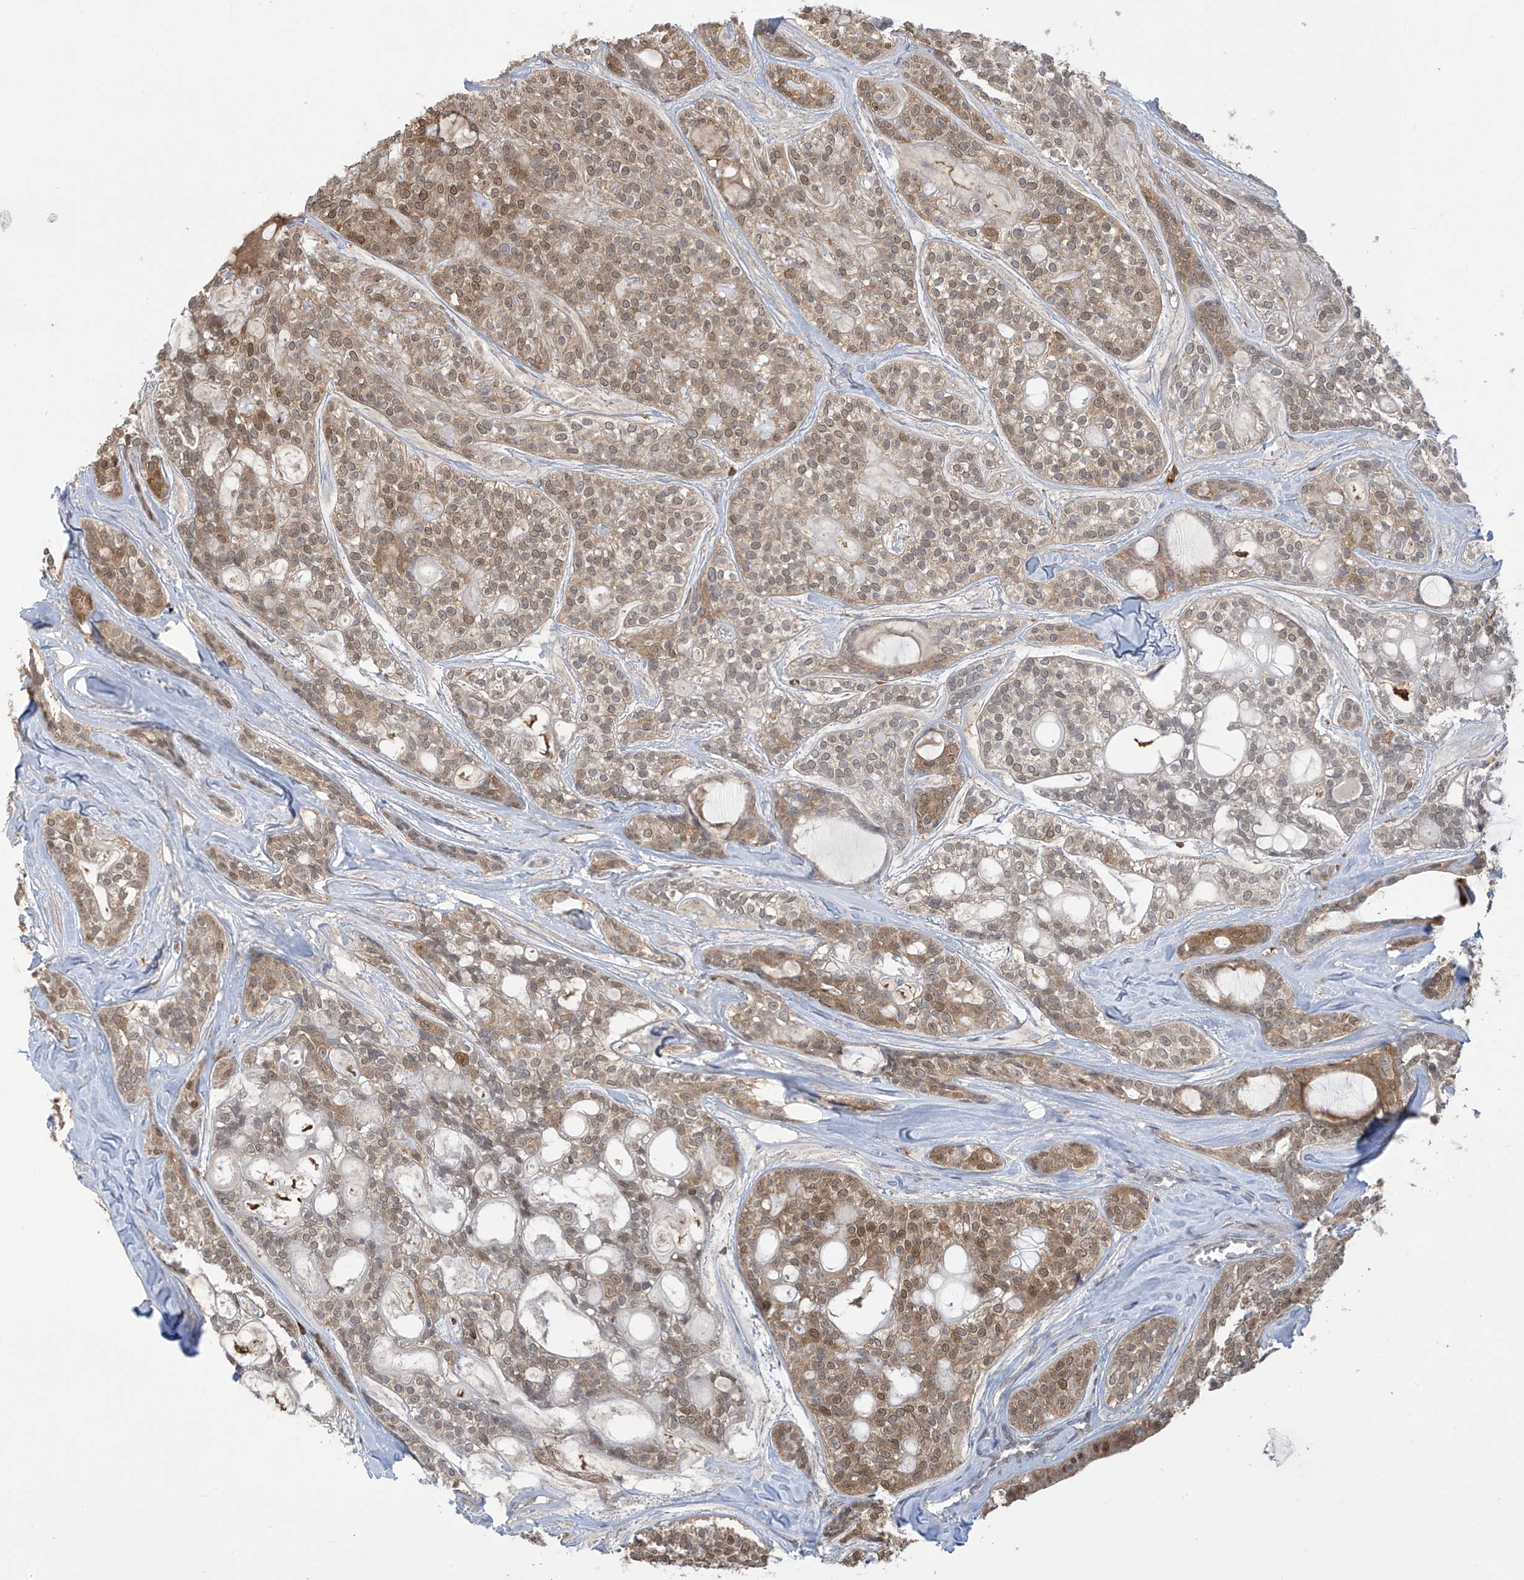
{"staining": {"intensity": "moderate", "quantity": ">75%", "location": "cytoplasmic/membranous,nuclear"}, "tissue": "head and neck cancer", "cell_type": "Tumor cells", "image_type": "cancer", "snomed": [{"axis": "morphology", "description": "Adenocarcinoma, NOS"}, {"axis": "topography", "description": "Head-Neck"}], "caption": "A brown stain labels moderate cytoplasmic/membranous and nuclear expression of a protein in head and neck cancer tumor cells.", "gene": "IDH1", "patient": {"sex": "male", "age": 66}}